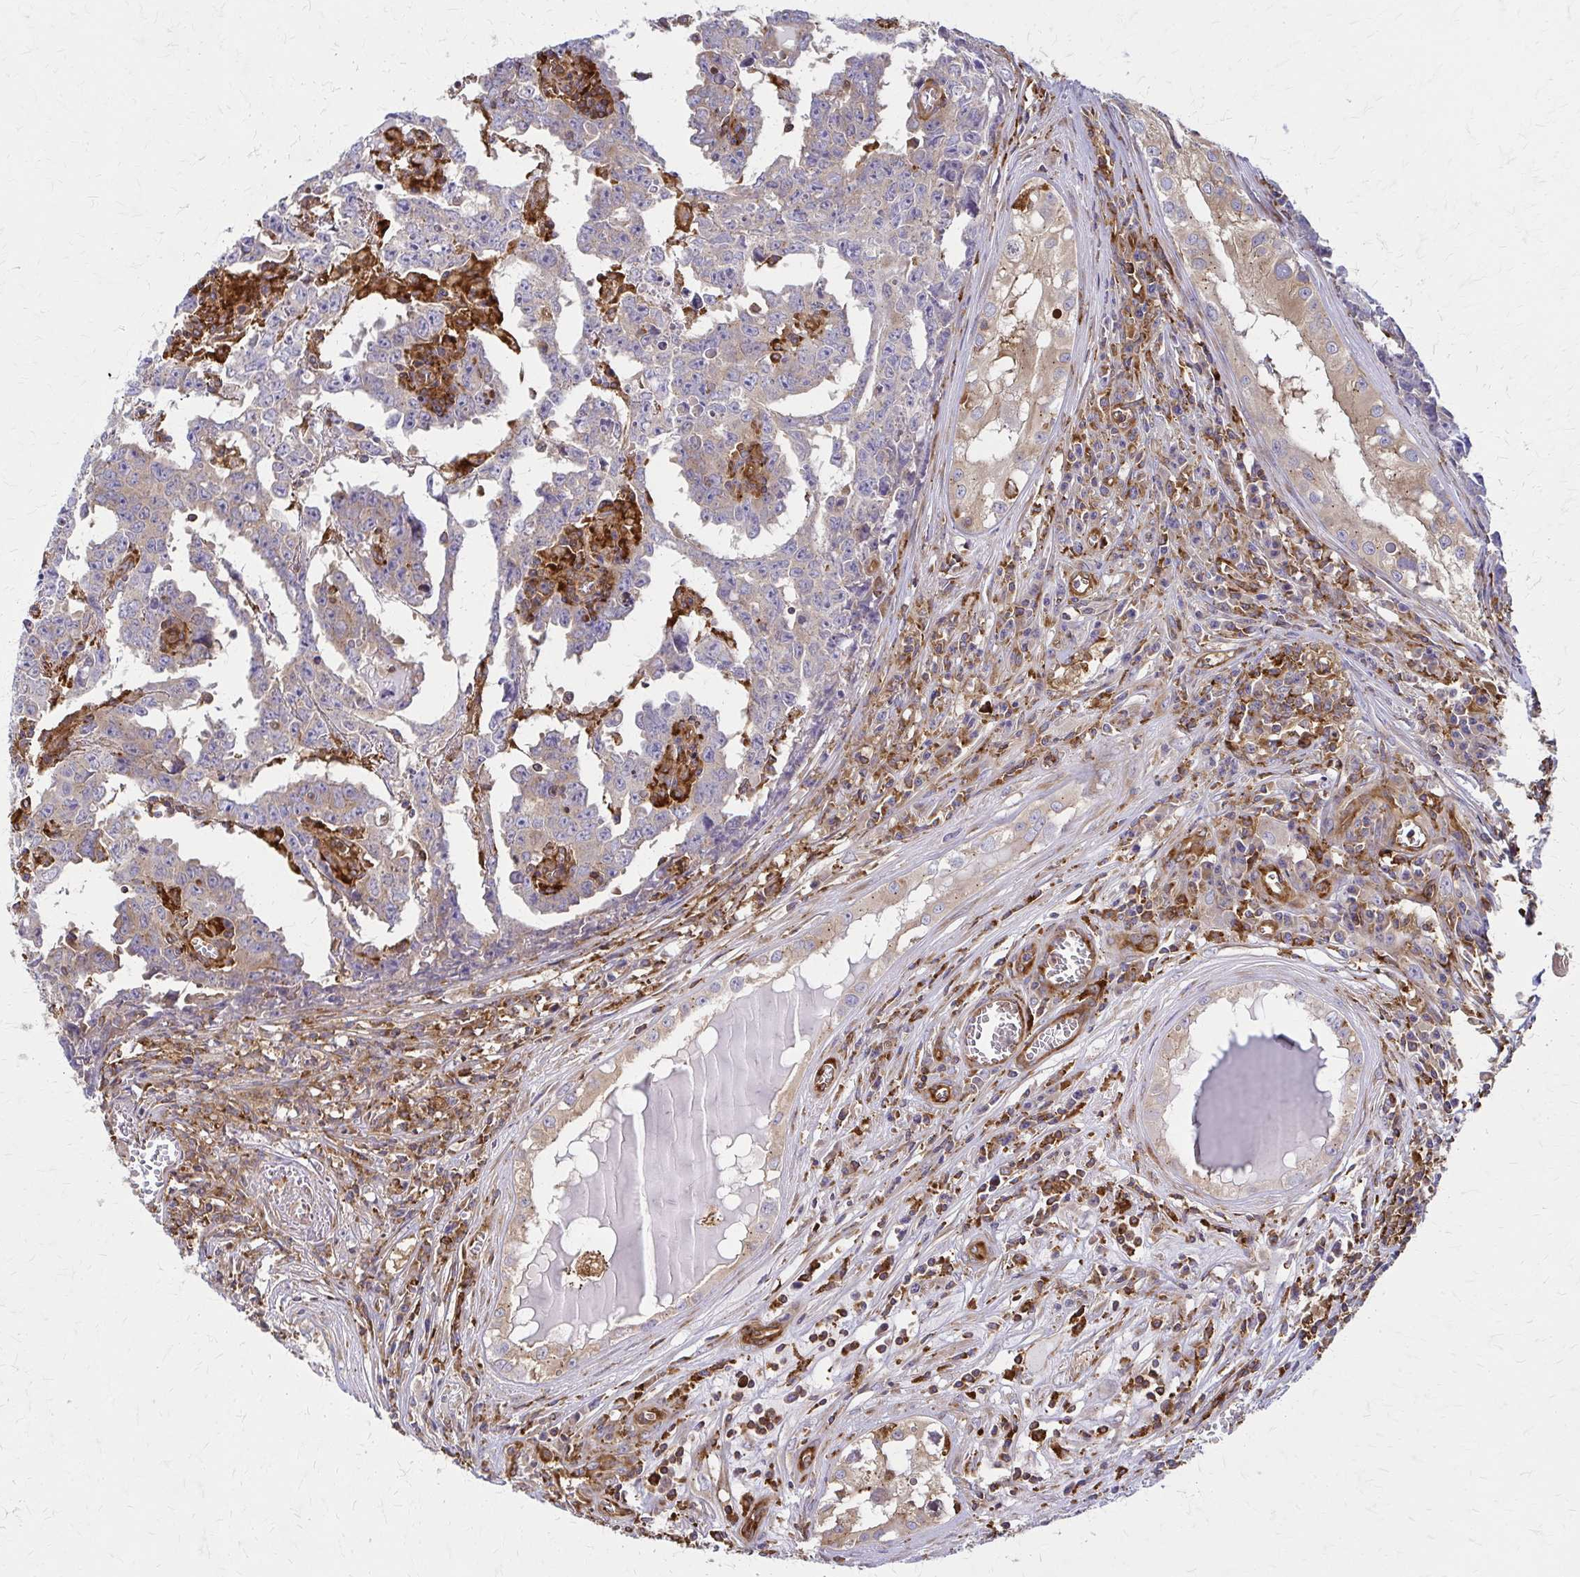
{"staining": {"intensity": "weak", "quantity": "25%-75%", "location": "cytoplasmic/membranous"}, "tissue": "testis cancer", "cell_type": "Tumor cells", "image_type": "cancer", "snomed": [{"axis": "morphology", "description": "Carcinoma, Embryonal, NOS"}, {"axis": "topography", "description": "Testis"}], "caption": "Human embryonal carcinoma (testis) stained with a brown dye shows weak cytoplasmic/membranous positive staining in about 25%-75% of tumor cells.", "gene": "WASF2", "patient": {"sex": "male", "age": 22}}